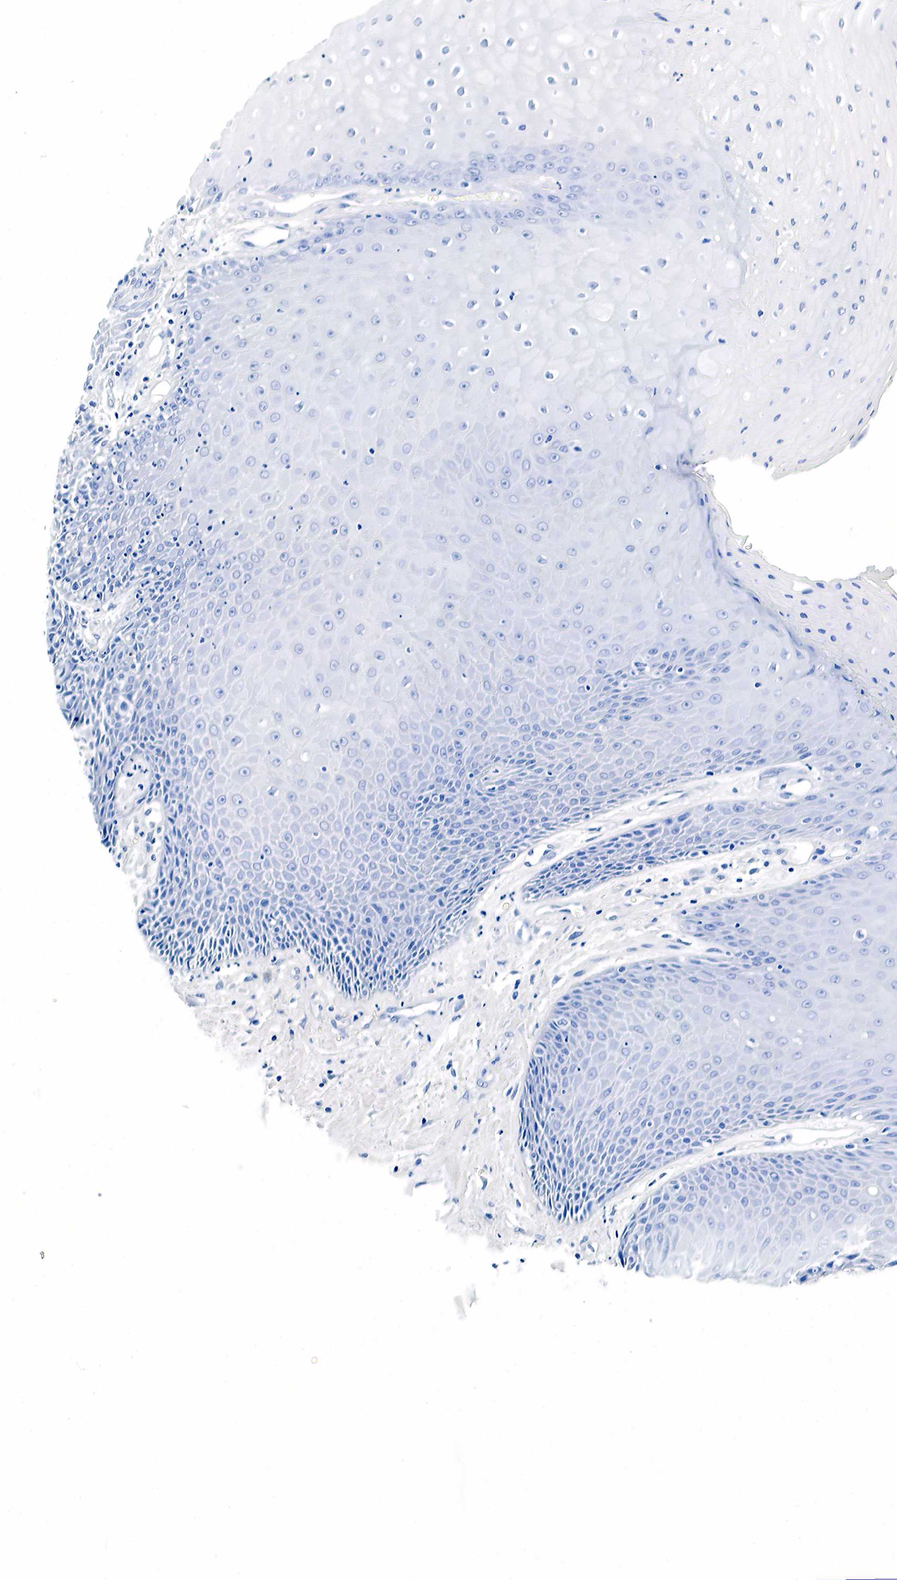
{"staining": {"intensity": "negative", "quantity": "none", "location": "none"}, "tissue": "skin", "cell_type": "Epidermal cells", "image_type": "normal", "snomed": [{"axis": "morphology", "description": "Normal tissue, NOS"}, {"axis": "topography", "description": "Skin"}, {"axis": "topography", "description": "Anal"}], "caption": "Immunohistochemistry photomicrograph of normal skin: human skin stained with DAB (3,3'-diaminobenzidine) reveals no significant protein expression in epidermal cells.", "gene": "KLK3", "patient": {"sex": "male", "age": 61}}